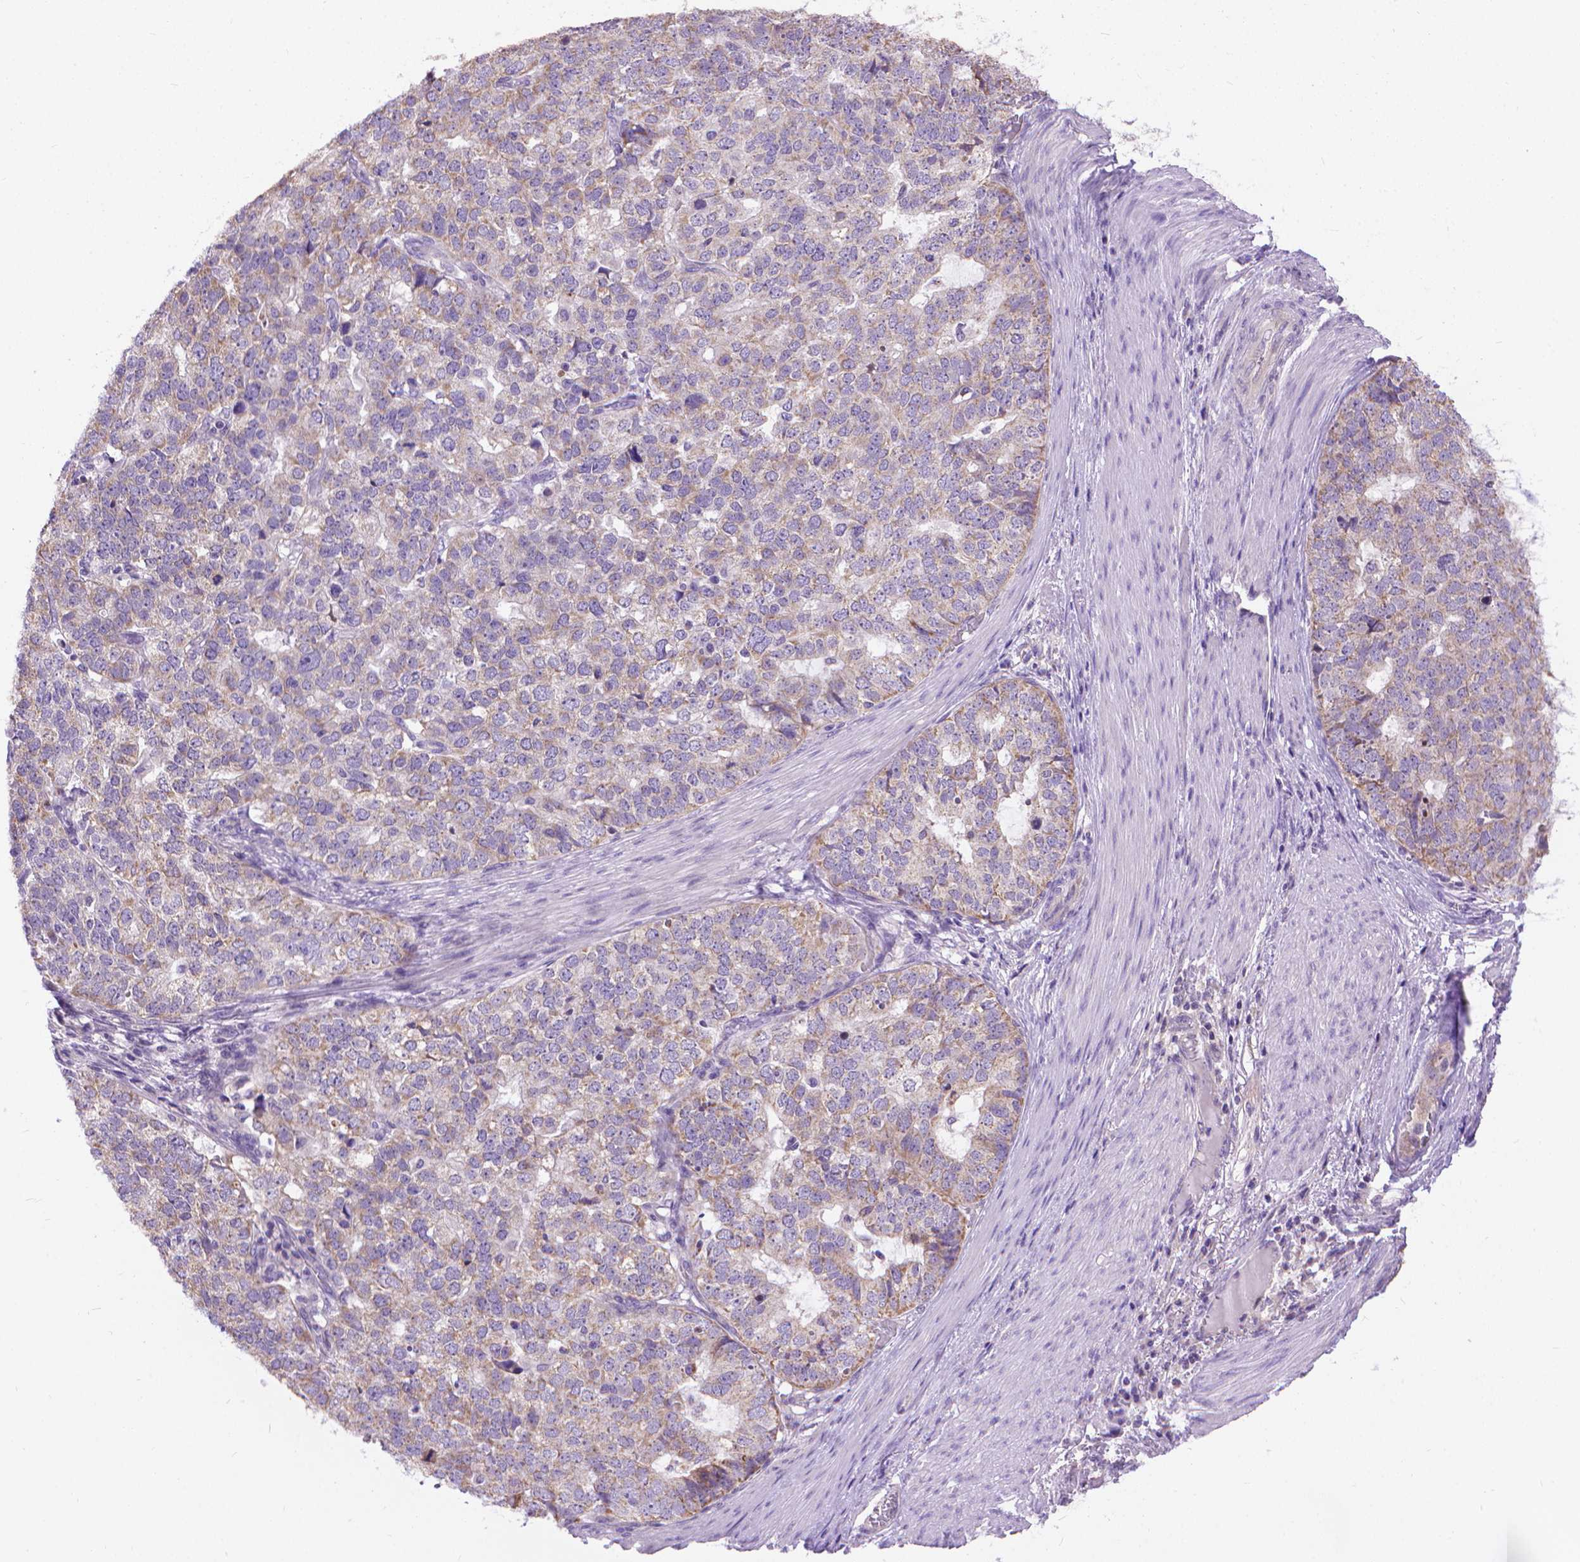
{"staining": {"intensity": "weak", "quantity": "<25%", "location": "cytoplasmic/membranous"}, "tissue": "stomach cancer", "cell_type": "Tumor cells", "image_type": "cancer", "snomed": [{"axis": "morphology", "description": "Adenocarcinoma, NOS"}, {"axis": "topography", "description": "Stomach"}], "caption": "The micrograph displays no significant staining in tumor cells of stomach cancer (adenocarcinoma).", "gene": "SYN1", "patient": {"sex": "male", "age": 69}}